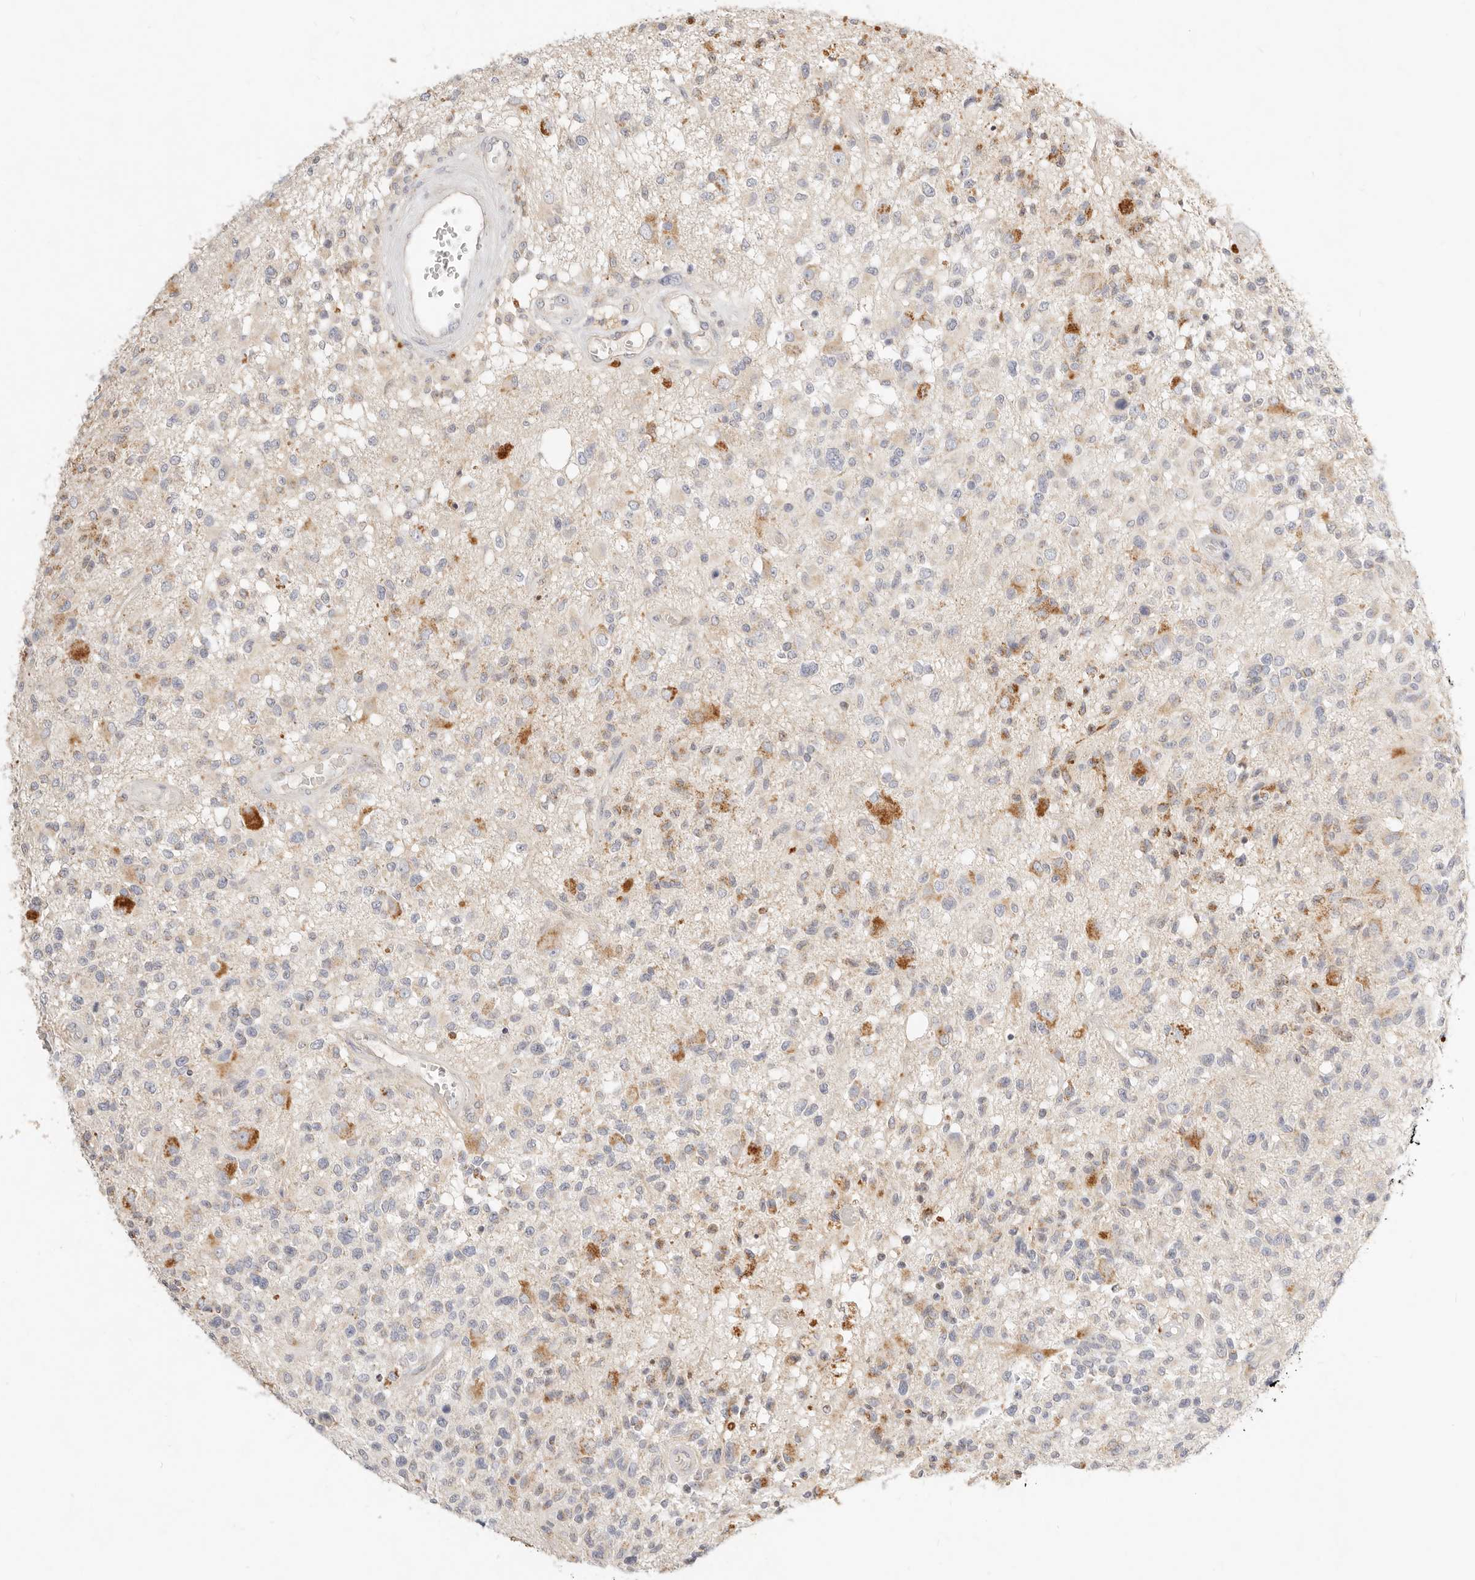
{"staining": {"intensity": "moderate", "quantity": "<25%", "location": "cytoplasmic/membranous"}, "tissue": "glioma", "cell_type": "Tumor cells", "image_type": "cancer", "snomed": [{"axis": "morphology", "description": "Glioma, malignant, High grade"}, {"axis": "morphology", "description": "Glioblastoma, NOS"}, {"axis": "topography", "description": "Brain"}], "caption": "Moderate cytoplasmic/membranous staining for a protein is appreciated in approximately <25% of tumor cells of malignant high-grade glioma using IHC.", "gene": "ACOX1", "patient": {"sex": "male", "age": 60}}